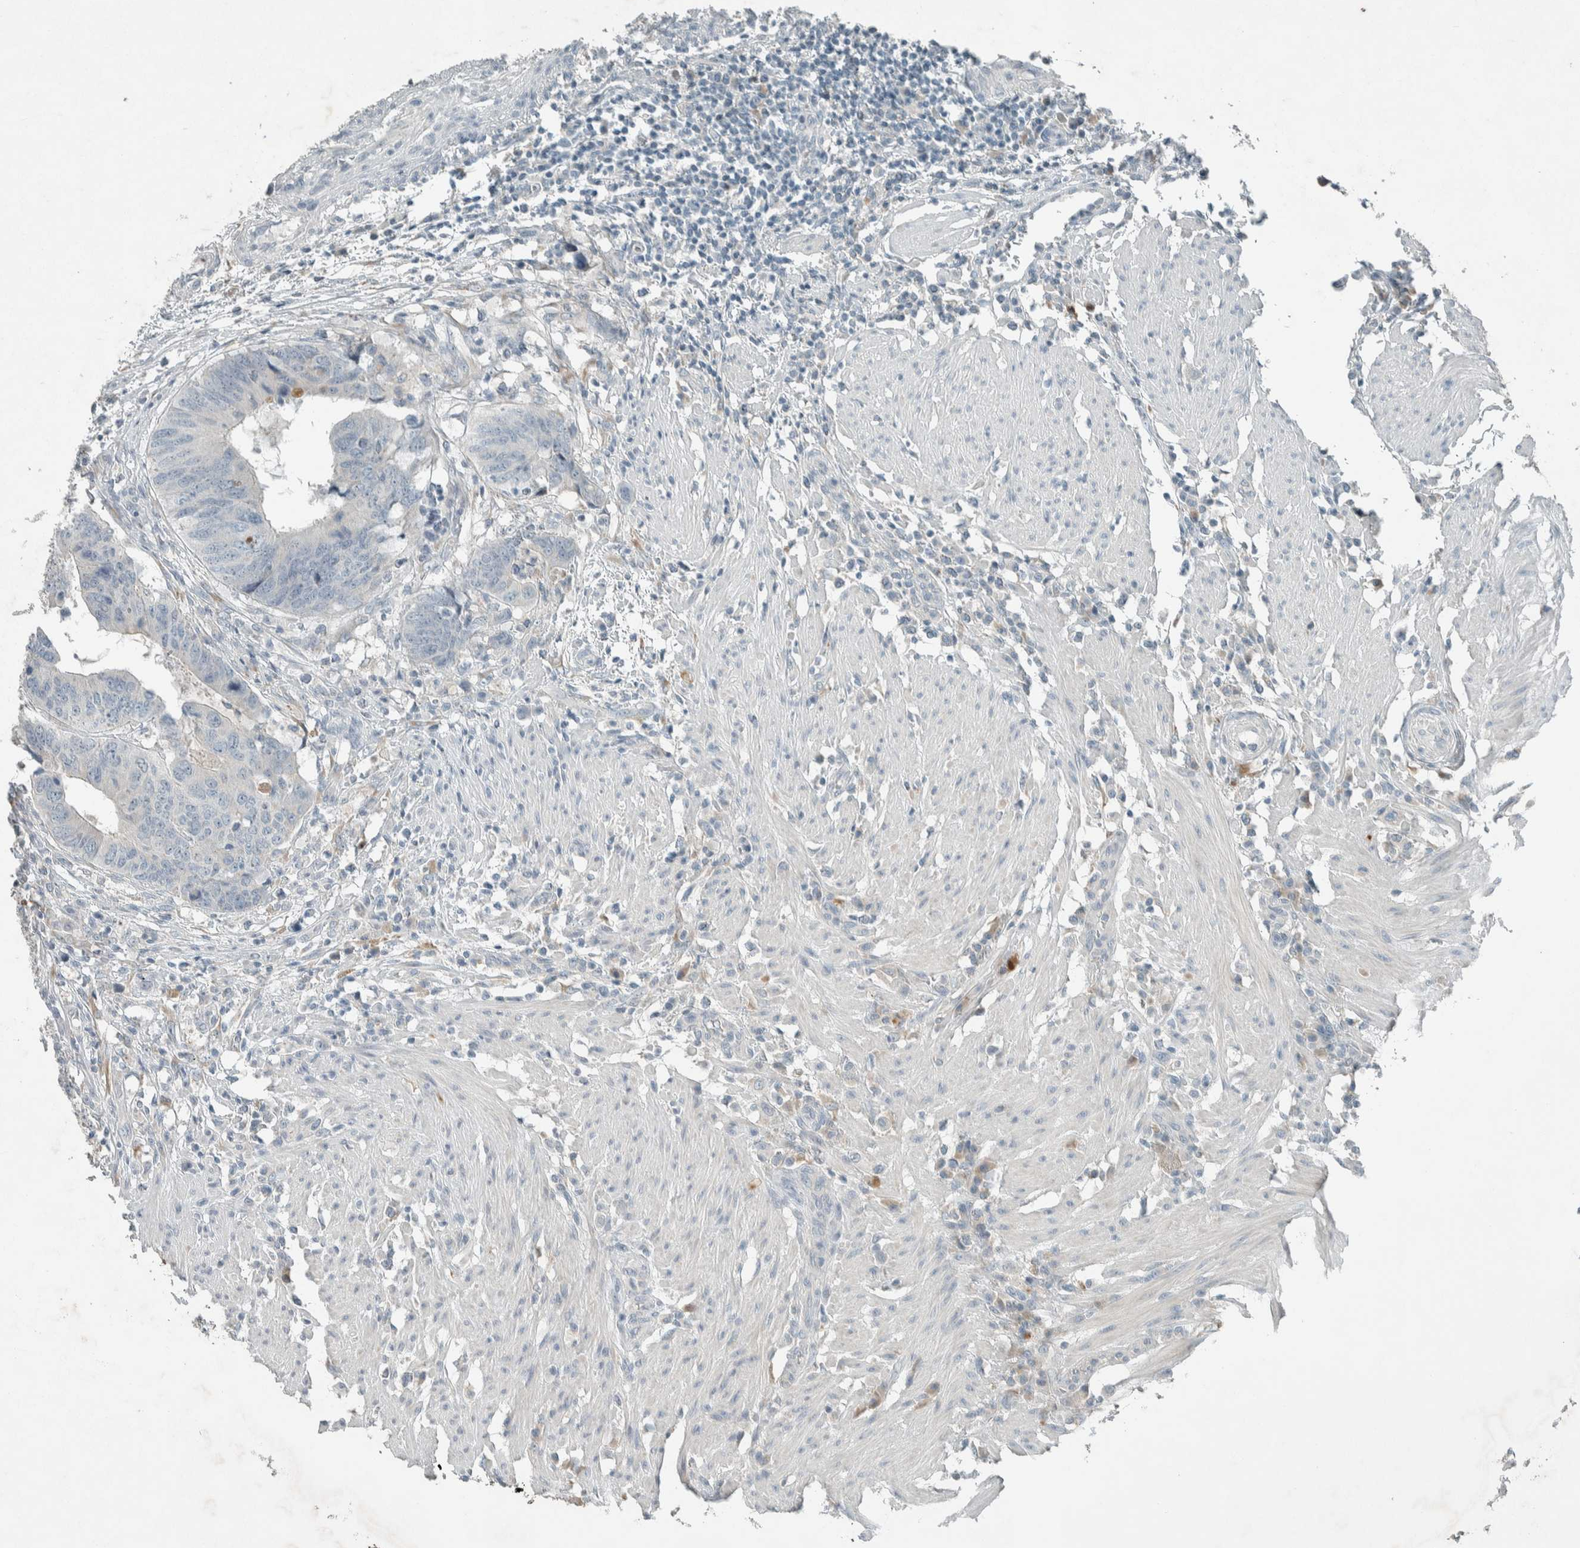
{"staining": {"intensity": "negative", "quantity": "none", "location": "none"}, "tissue": "colorectal cancer", "cell_type": "Tumor cells", "image_type": "cancer", "snomed": [{"axis": "morphology", "description": "Adenocarcinoma, NOS"}, {"axis": "topography", "description": "Colon"}], "caption": "This is an immunohistochemistry (IHC) micrograph of human colorectal cancer. There is no staining in tumor cells.", "gene": "CERCAM", "patient": {"sex": "male", "age": 56}}